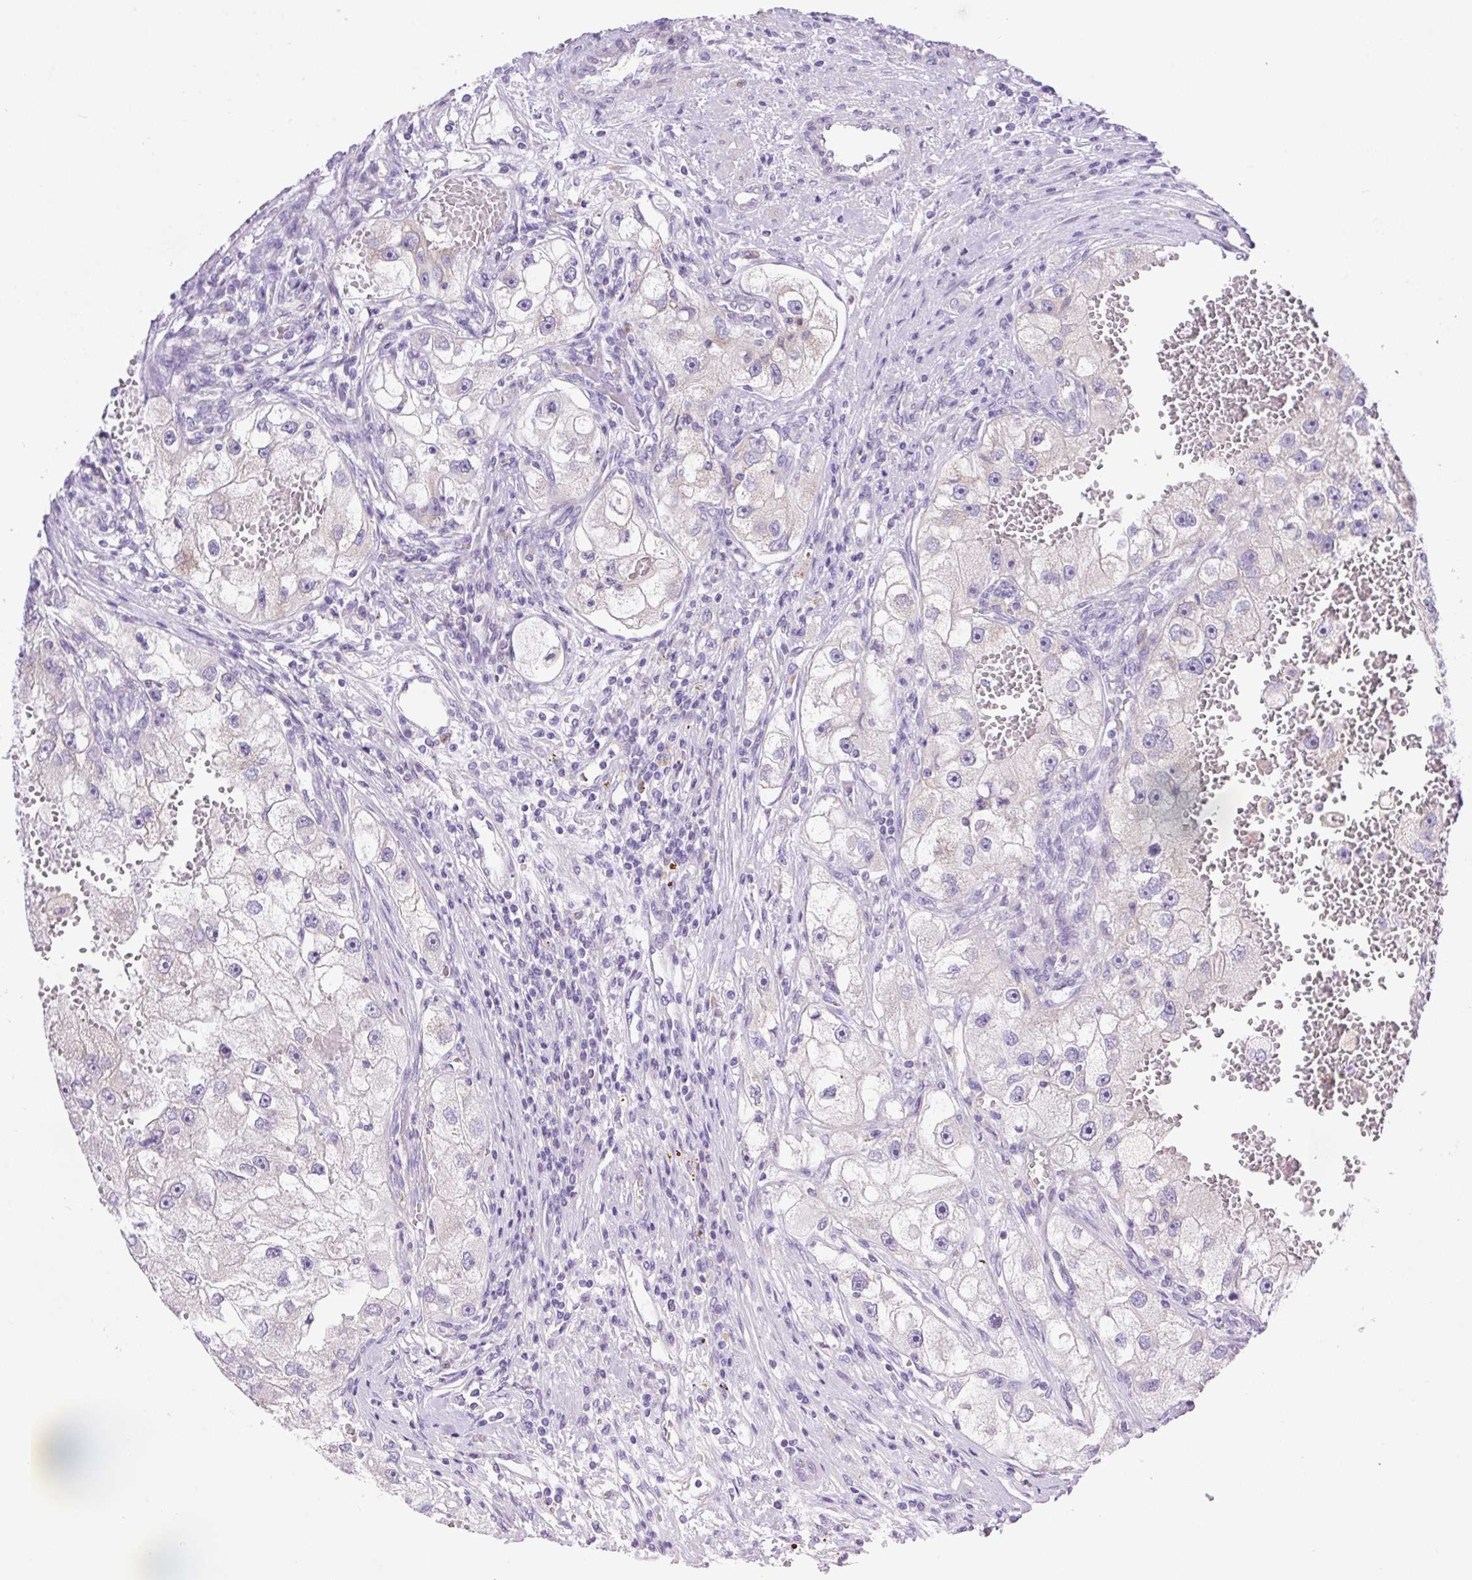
{"staining": {"intensity": "negative", "quantity": "none", "location": "none"}, "tissue": "renal cancer", "cell_type": "Tumor cells", "image_type": "cancer", "snomed": [{"axis": "morphology", "description": "Adenocarcinoma, NOS"}, {"axis": "topography", "description": "Kidney"}], "caption": "Renal adenocarcinoma stained for a protein using immunohistochemistry (IHC) demonstrates no positivity tumor cells.", "gene": "CAMK2B", "patient": {"sex": "male", "age": 63}}